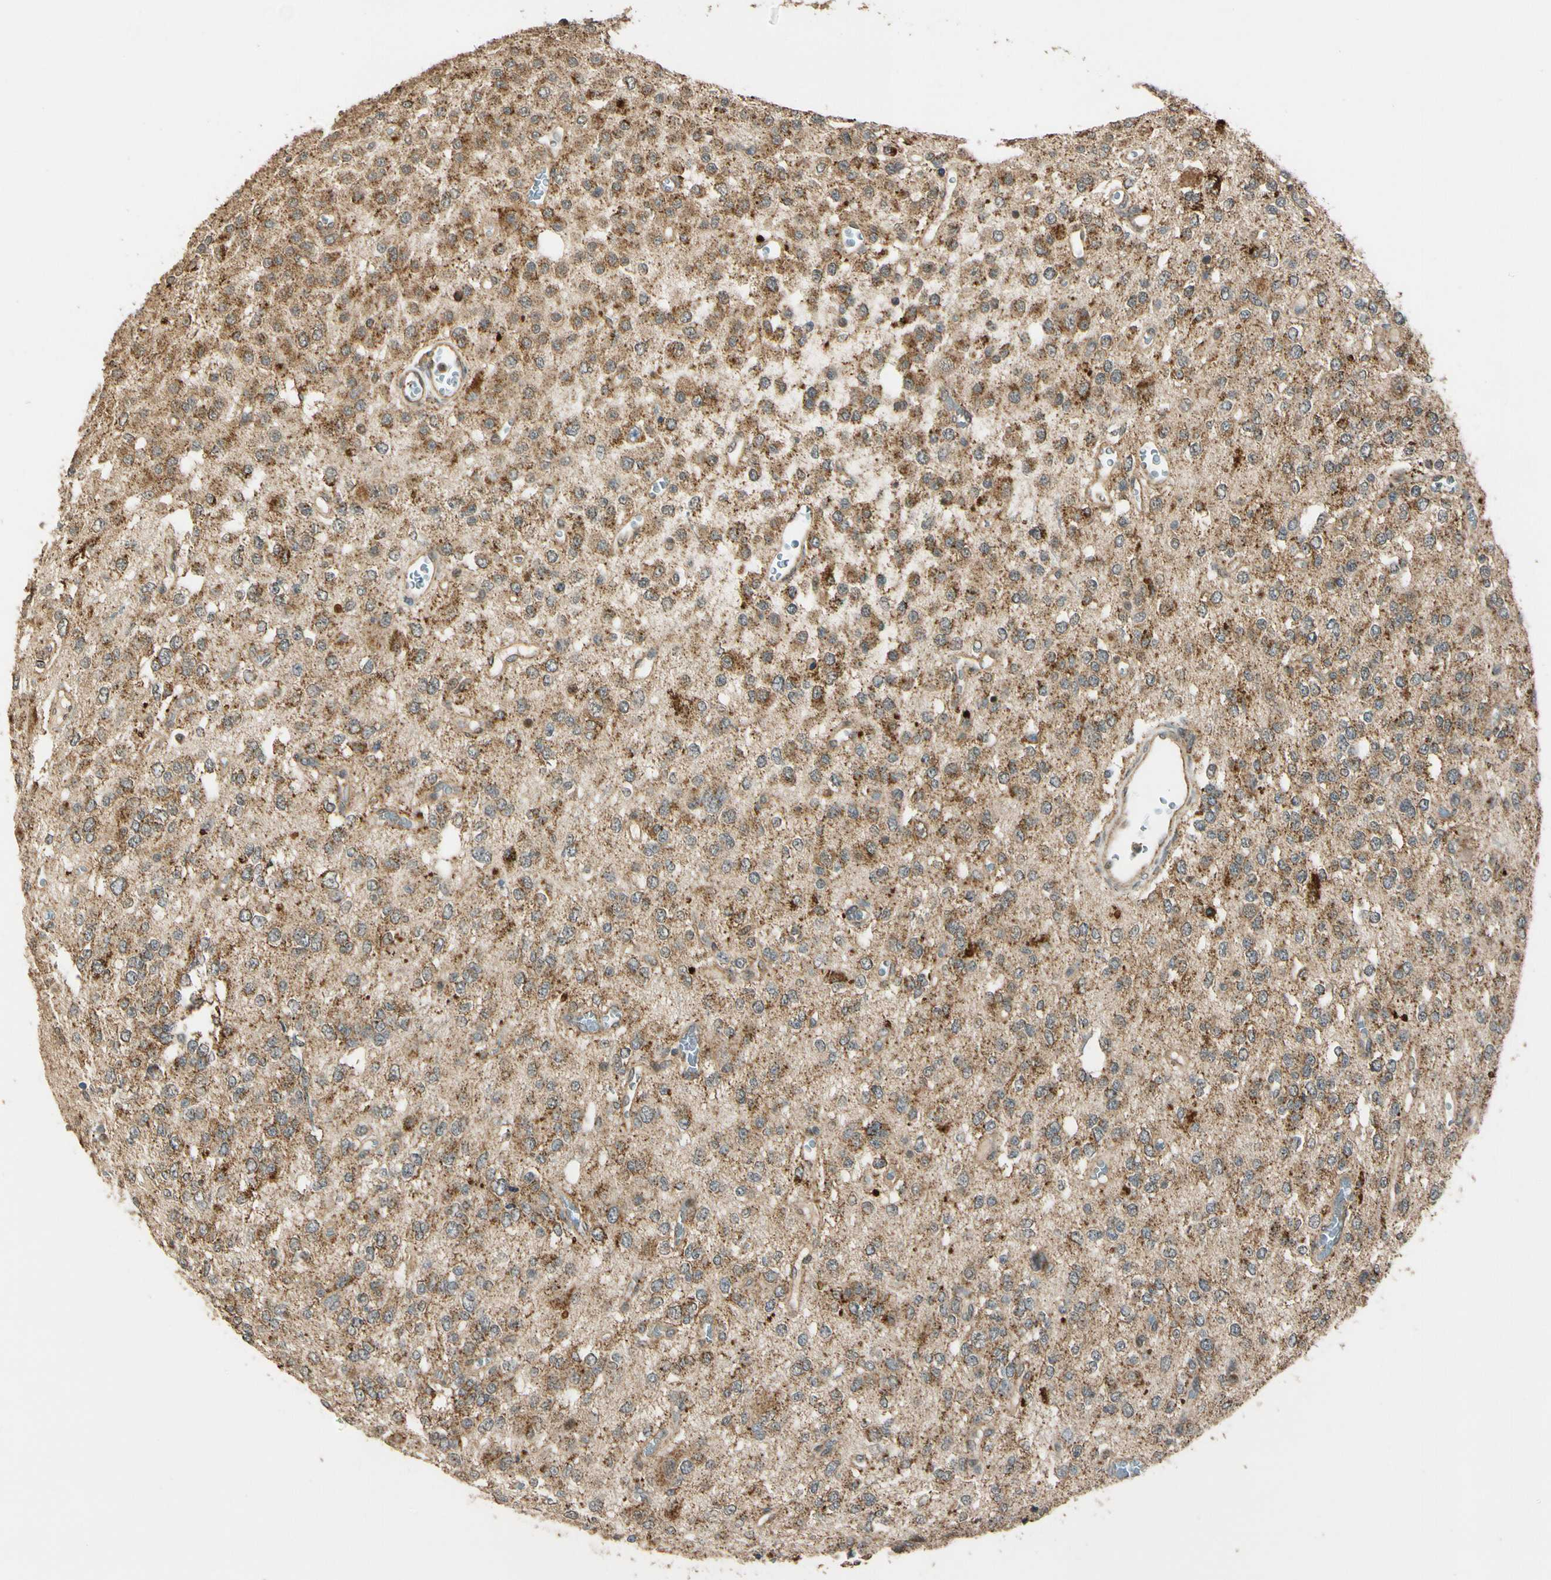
{"staining": {"intensity": "moderate", "quantity": ">75%", "location": "cytoplasmic/membranous"}, "tissue": "glioma", "cell_type": "Tumor cells", "image_type": "cancer", "snomed": [{"axis": "morphology", "description": "Glioma, malignant, Low grade"}, {"axis": "topography", "description": "Brain"}], "caption": "Moderate cytoplasmic/membranous positivity is appreciated in about >75% of tumor cells in glioma.", "gene": "LAMTOR1", "patient": {"sex": "male", "age": 38}}